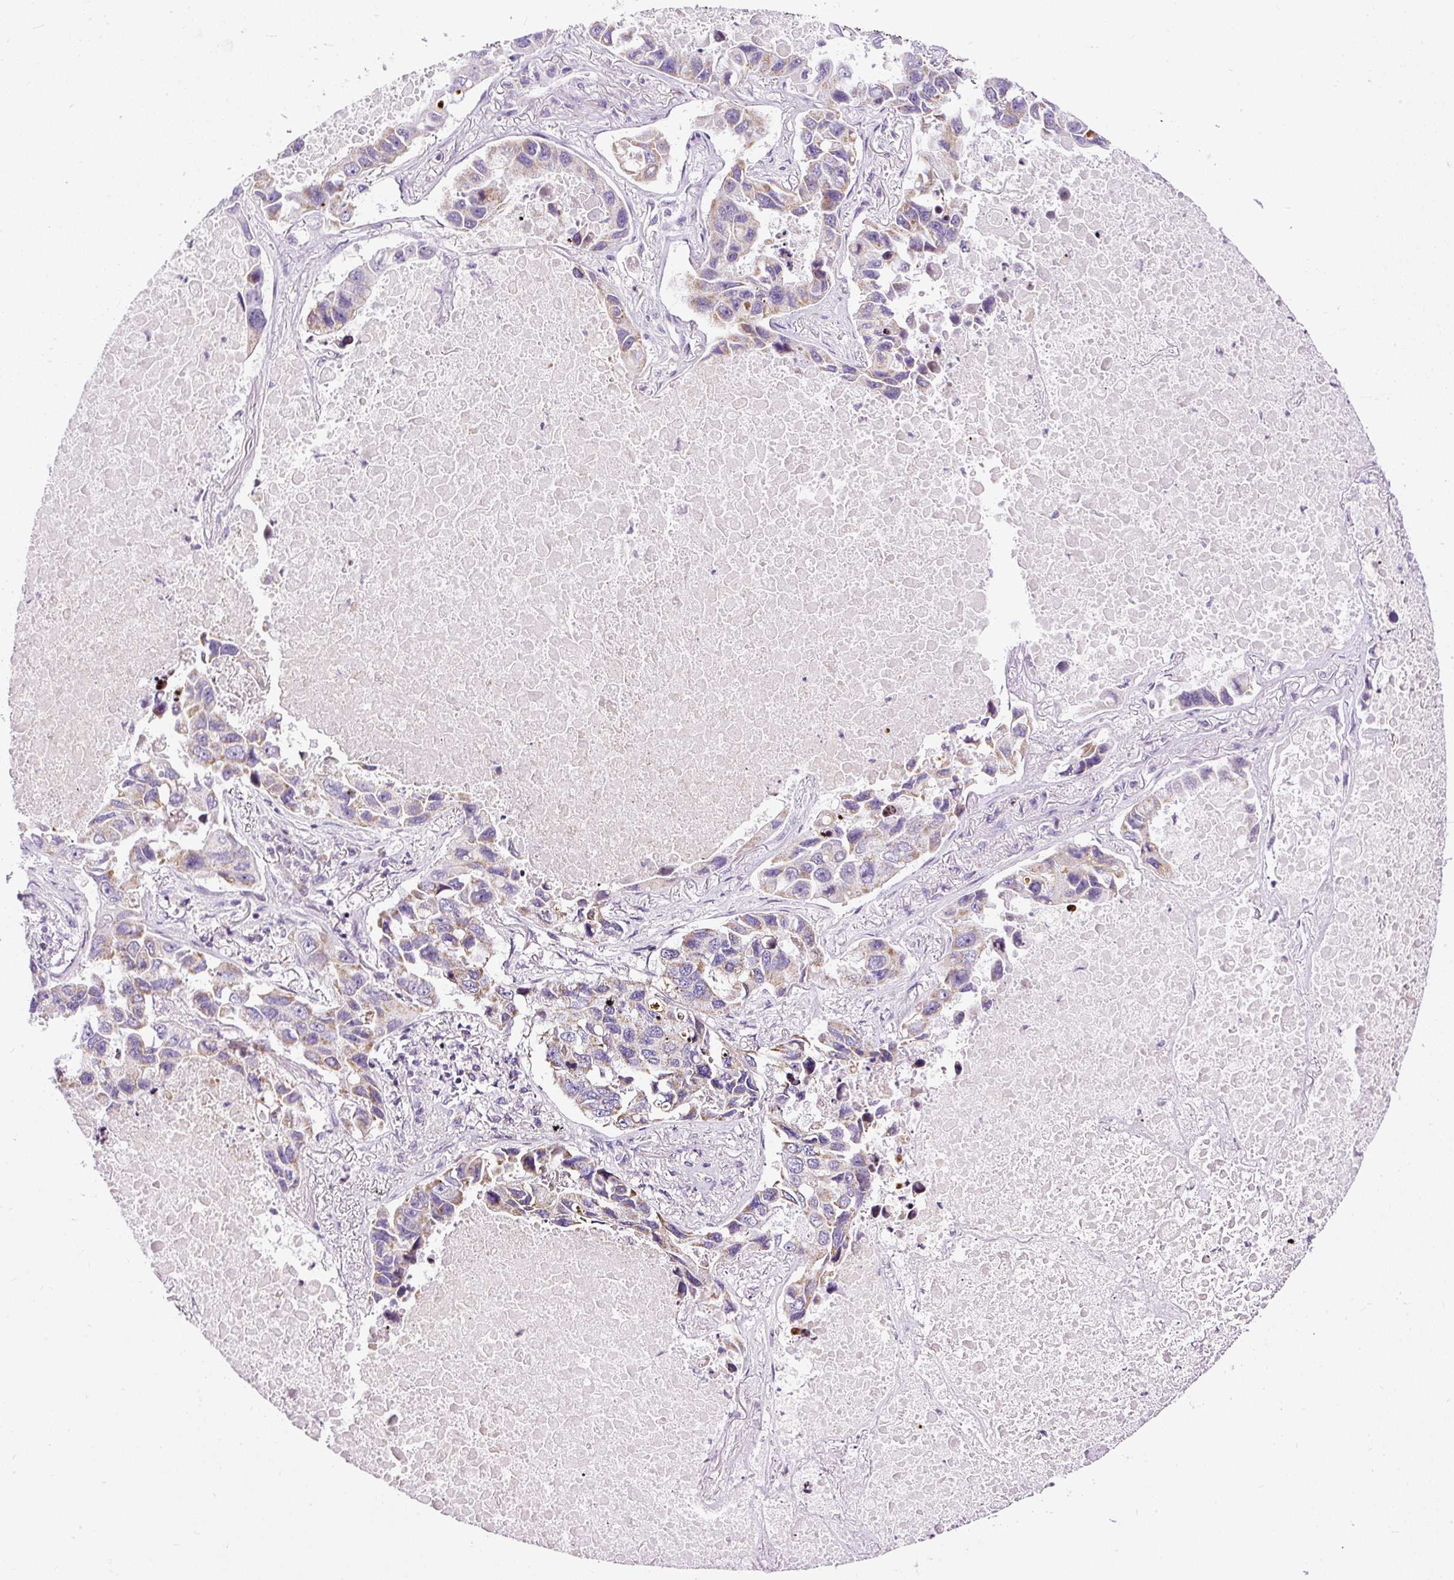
{"staining": {"intensity": "moderate", "quantity": "25%-75%", "location": "cytoplasmic/membranous"}, "tissue": "lung cancer", "cell_type": "Tumor cells", "image_type": "cancer", "snomed": [{"axis": "morphology", "description": "Adenocarcinoma, NOS"}, {"axis": "topography", "description": "Lung"}], "caption": "Brown immunohistochemical staining in human lung cancer demonstrates moderate cytoplasmic/membranous staining in approximately 25%-75% of tumor cells.", "gene": "FMC1", "patient": {"sex": "male", "age": 64}}